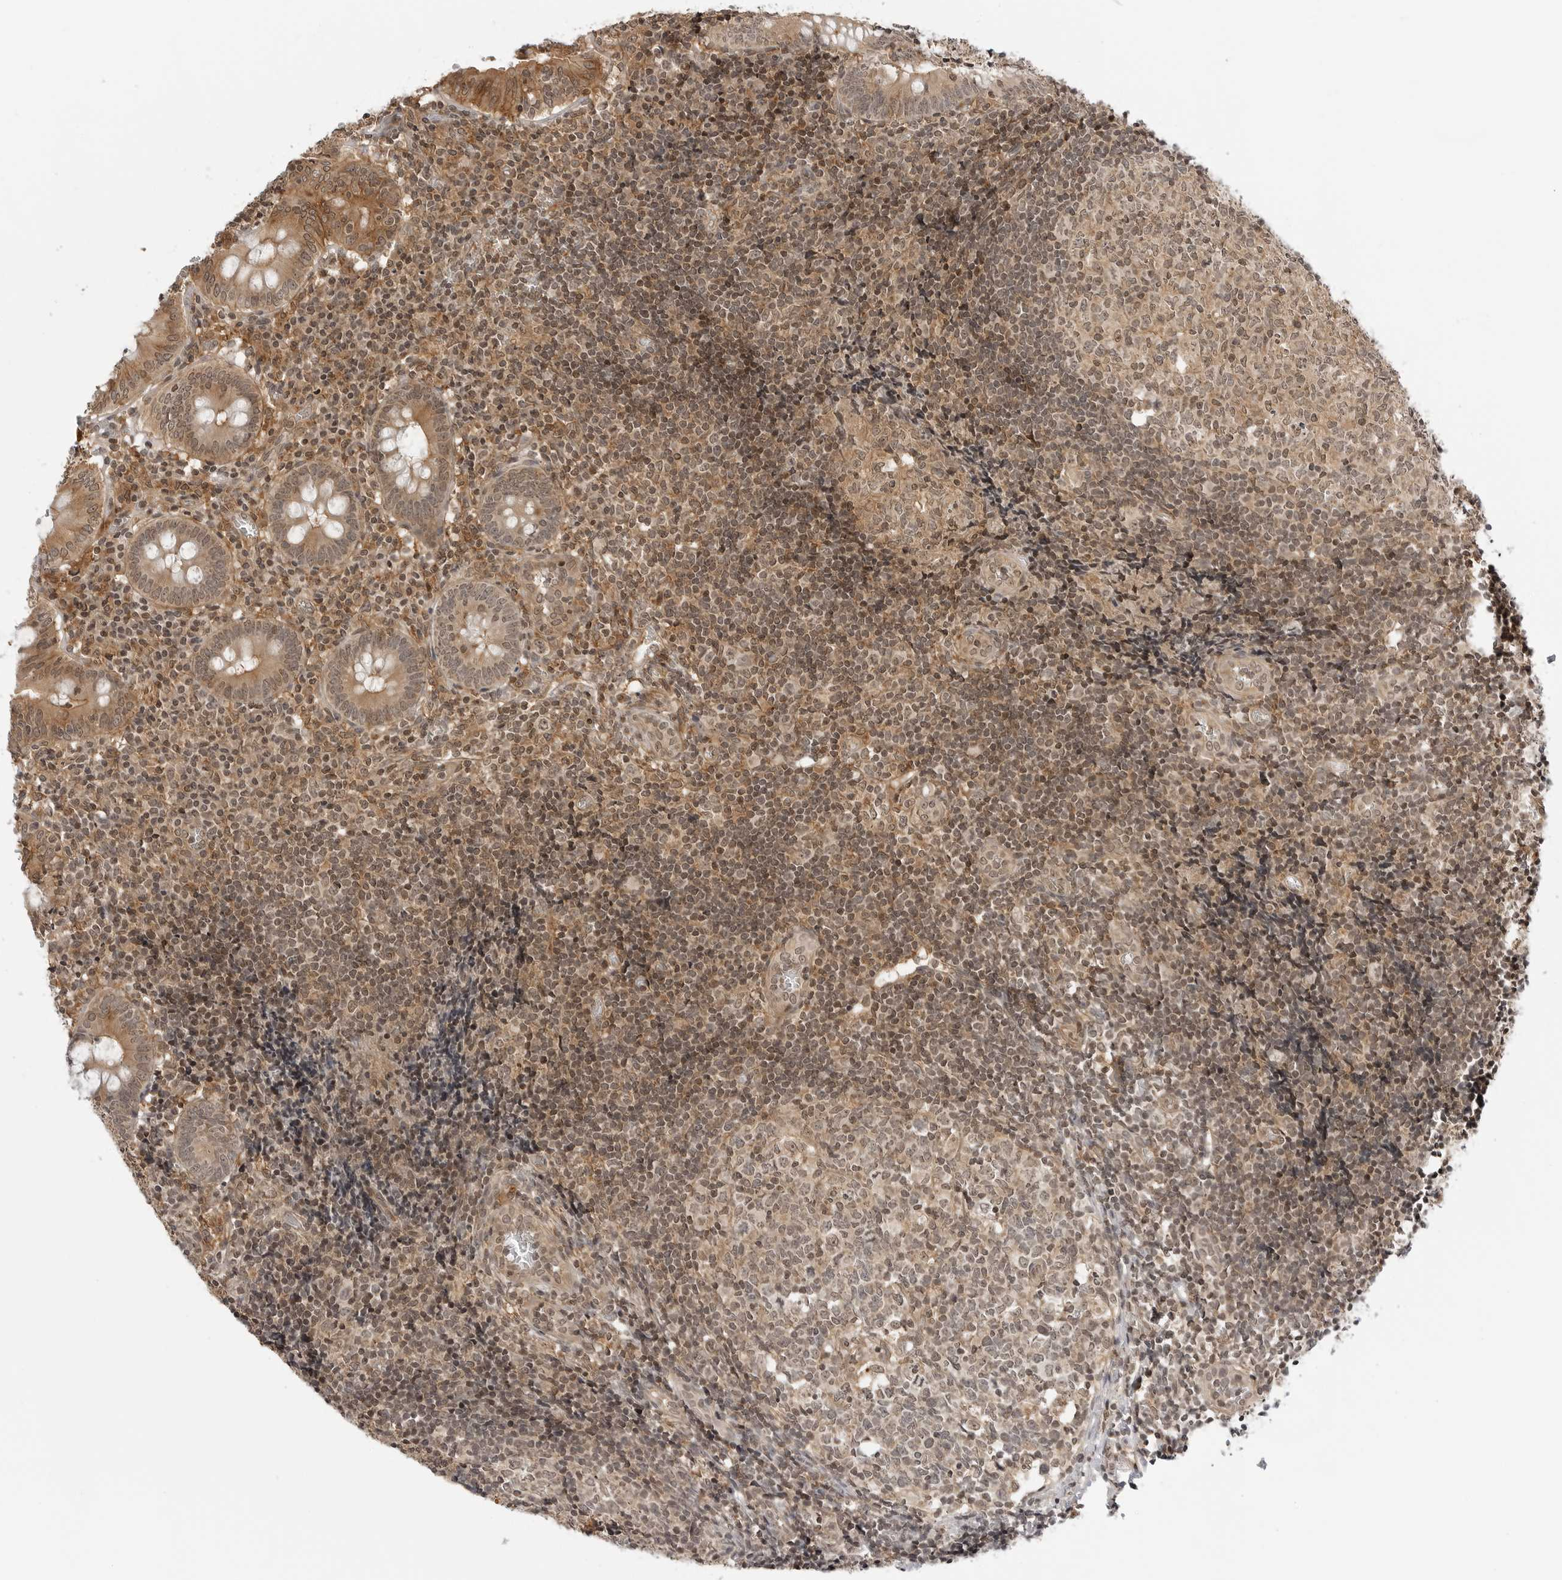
{"staining": {"intensity": "moderate", "quantity": ">75%", "location": "cytoplasmic/membranous,nuclear"}, "tissue": "appendix", "cell_type": "Glandular cells", "image_type": "normal", "snomed": [{"axis": "morphology", "description": "Normal tissue, NOS"}, {"axis": "topography", "description": "Appendix"}], "caption": "Appendix stained with immunohistochemistry (IHC) exhibits moderate cytoplasmic/membranous,nuclear positivity in approximately >75% of glandular cells.", "gene": "MAP2K5", "patient": {"sex": "male", "age": 8}}